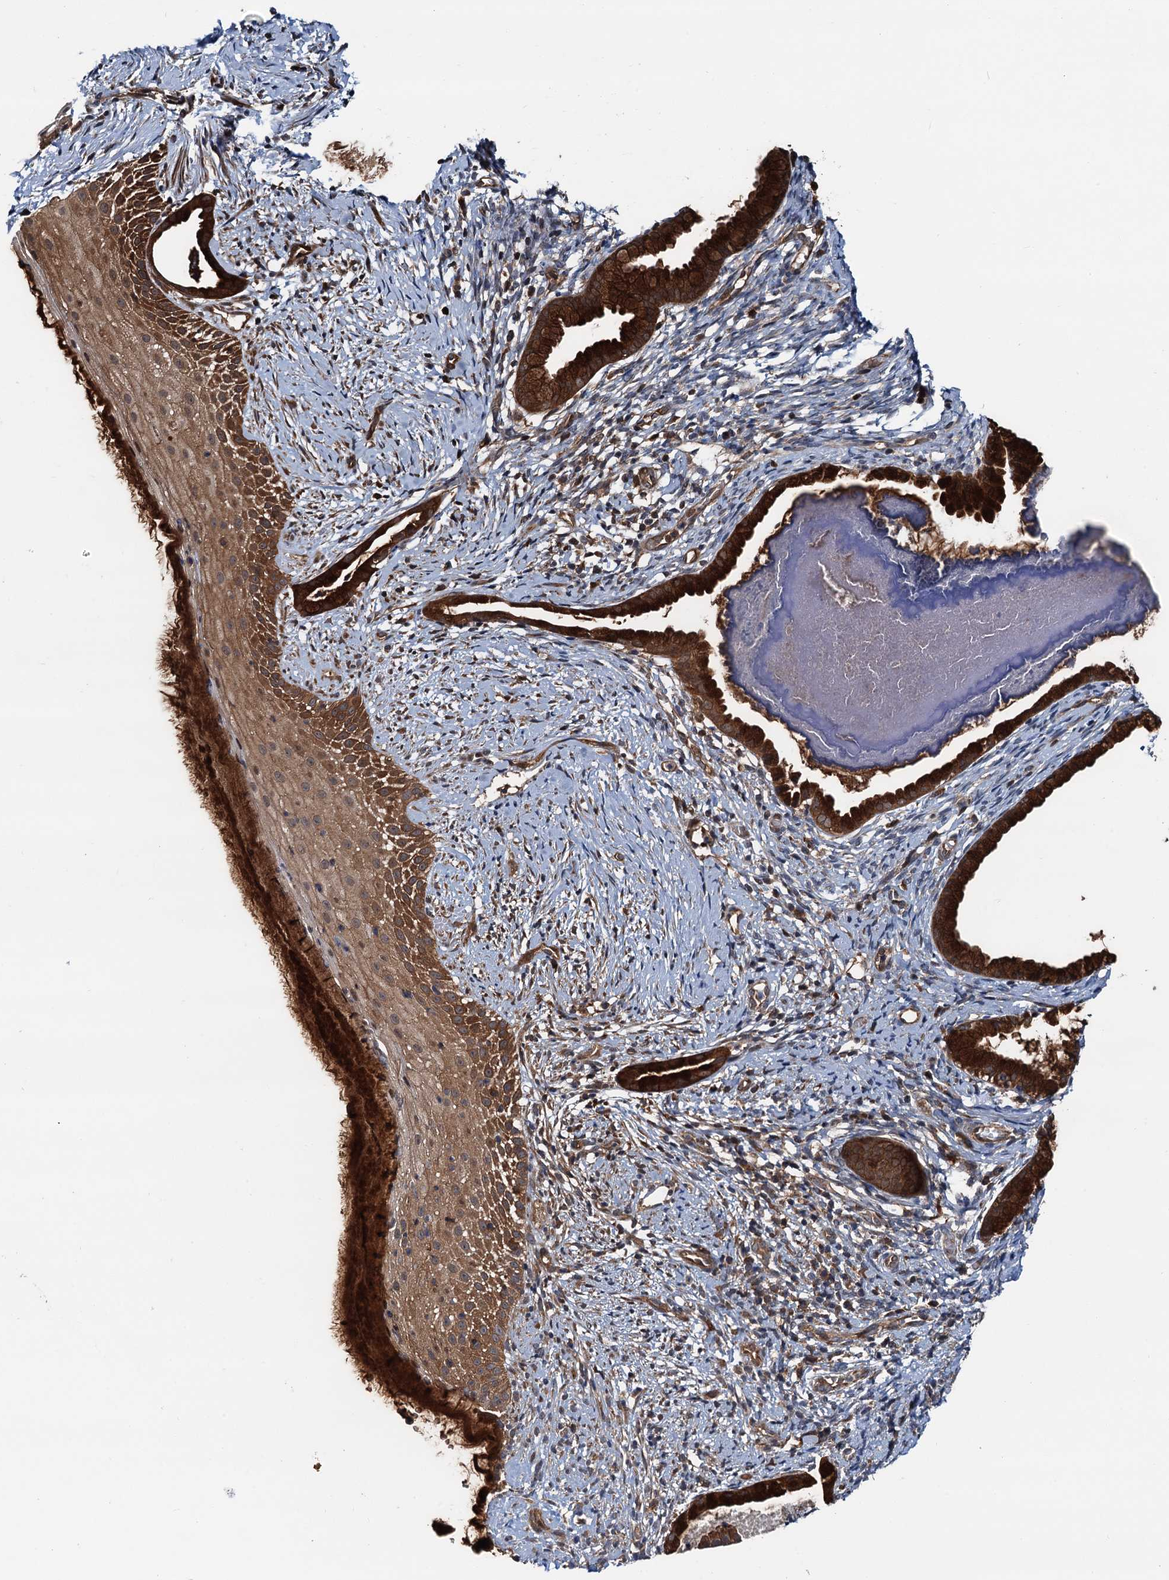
{"staining": {"intensity": "strong", "quantity": ">75%", "location": "cytoplasmic/membranous"}, "tissue": "cervix", "cell_type": "Glandular cells", "image_type": "normal", "snomed": [{"axis": "morphology", "description": "Normal tissue, NOS"}, {"axis": "topography", "description": "Cervix"}], "caption": "A high-resolution photomicrograph shows IHC staining of unremarkable cervix, which exhibits strong cytoplasmic/membranous staining in approximately >75% of glandular cells. (DAB (3,3'-diaminobenzidine) IHC with brightfield microscopy, high magnification).", "gene": "AAGAB", "patient": {"sex": "female", "age": 36}}